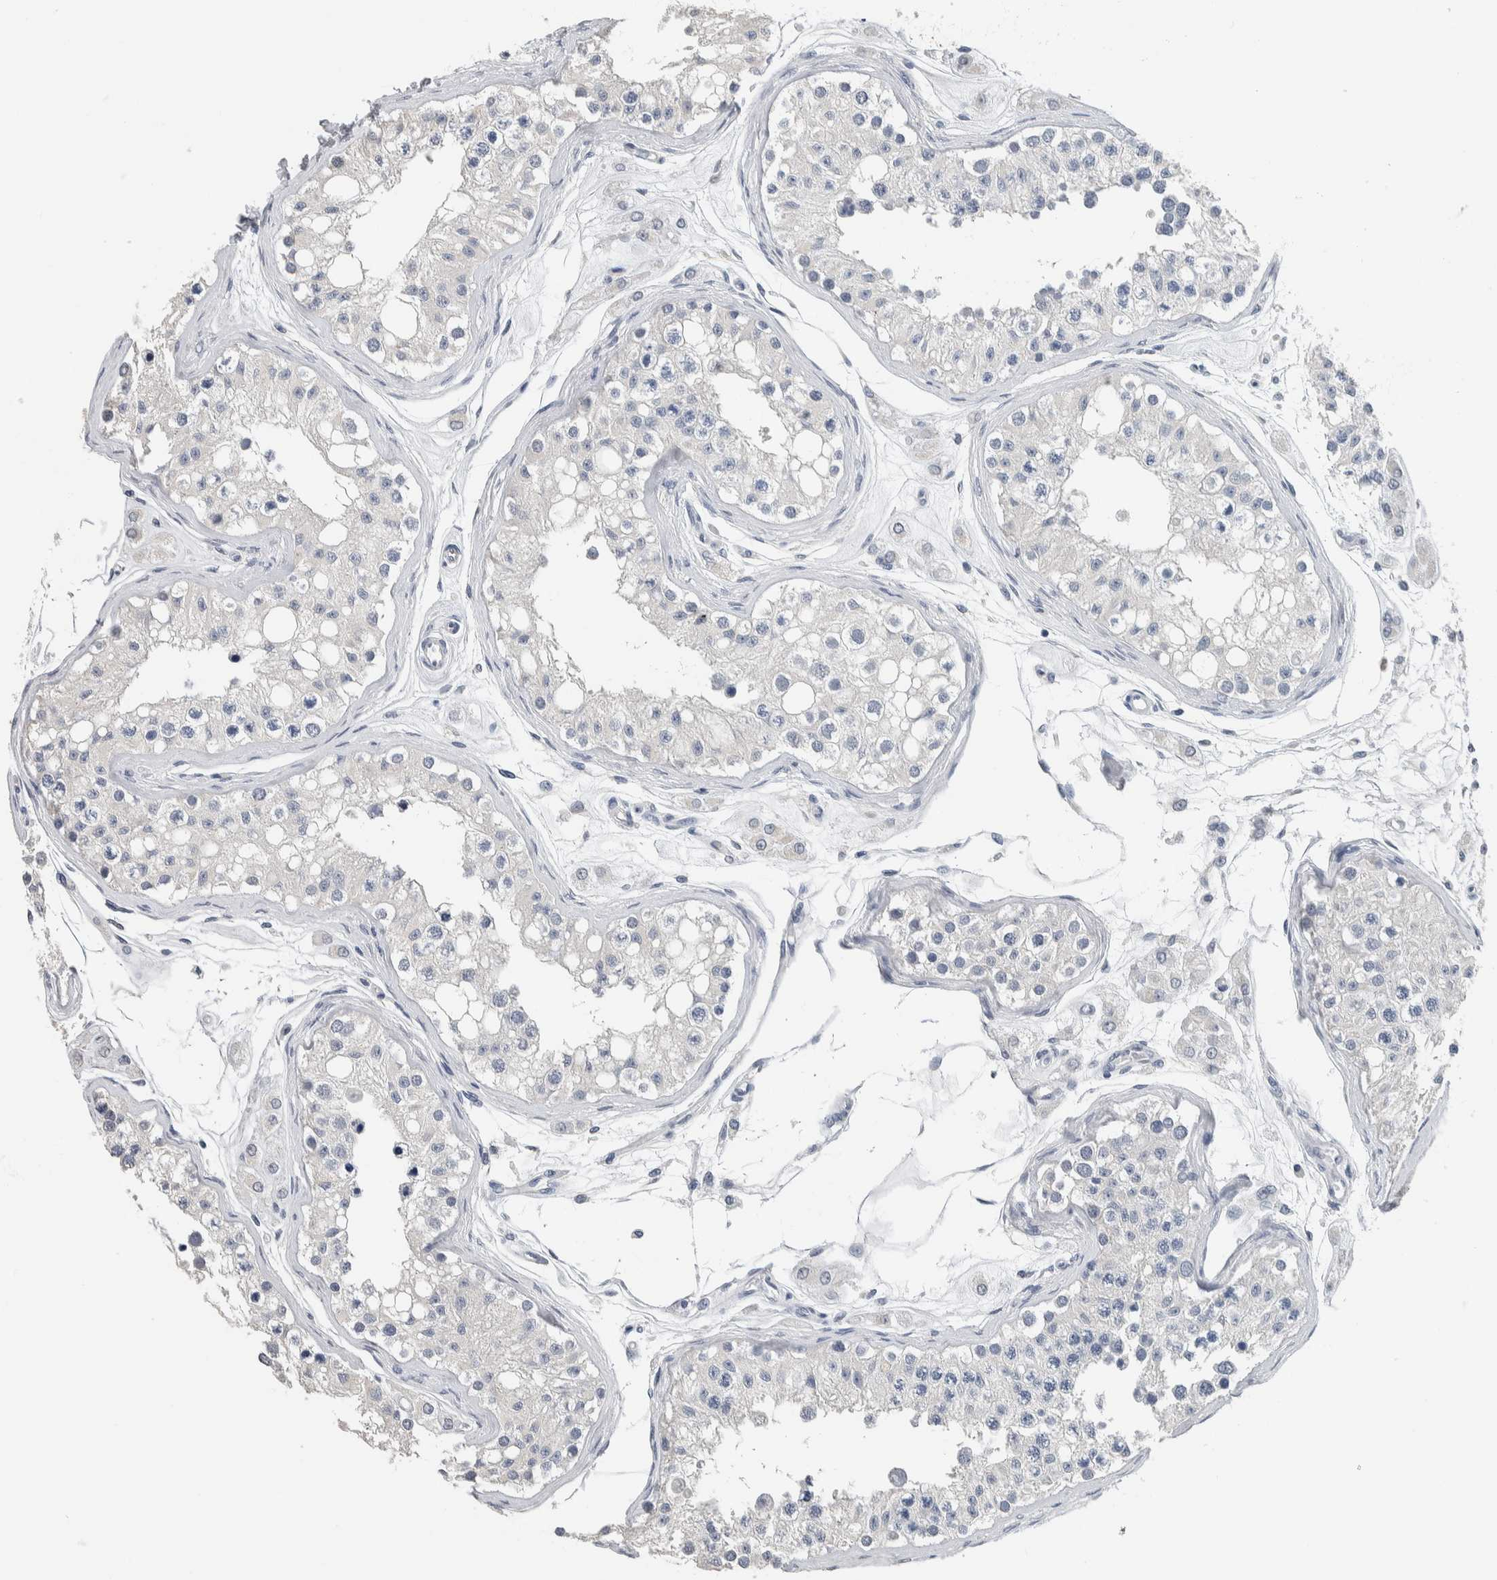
{"staining": {"intensity": "negative", "quantity": "none", "location": "none"}, "tissue": "testis", "cell_type": "Cells in seminiferous ducts", "image_type": "normal", "snomed": [{"axis": "morphology", "description": "Normal tissue, NOS"}, {"axis": "morphology", "description": "Adenocarcinoma, metastatic, NOS"}, {"axis": "topography", "description": "Testis"}], "caption": "There is no significant positivity in cells in seminiferous ducts of testis. Nuclei are stained in blue.", "gene": "NEFM", "patient": {"sex": "male", "age": 26}}